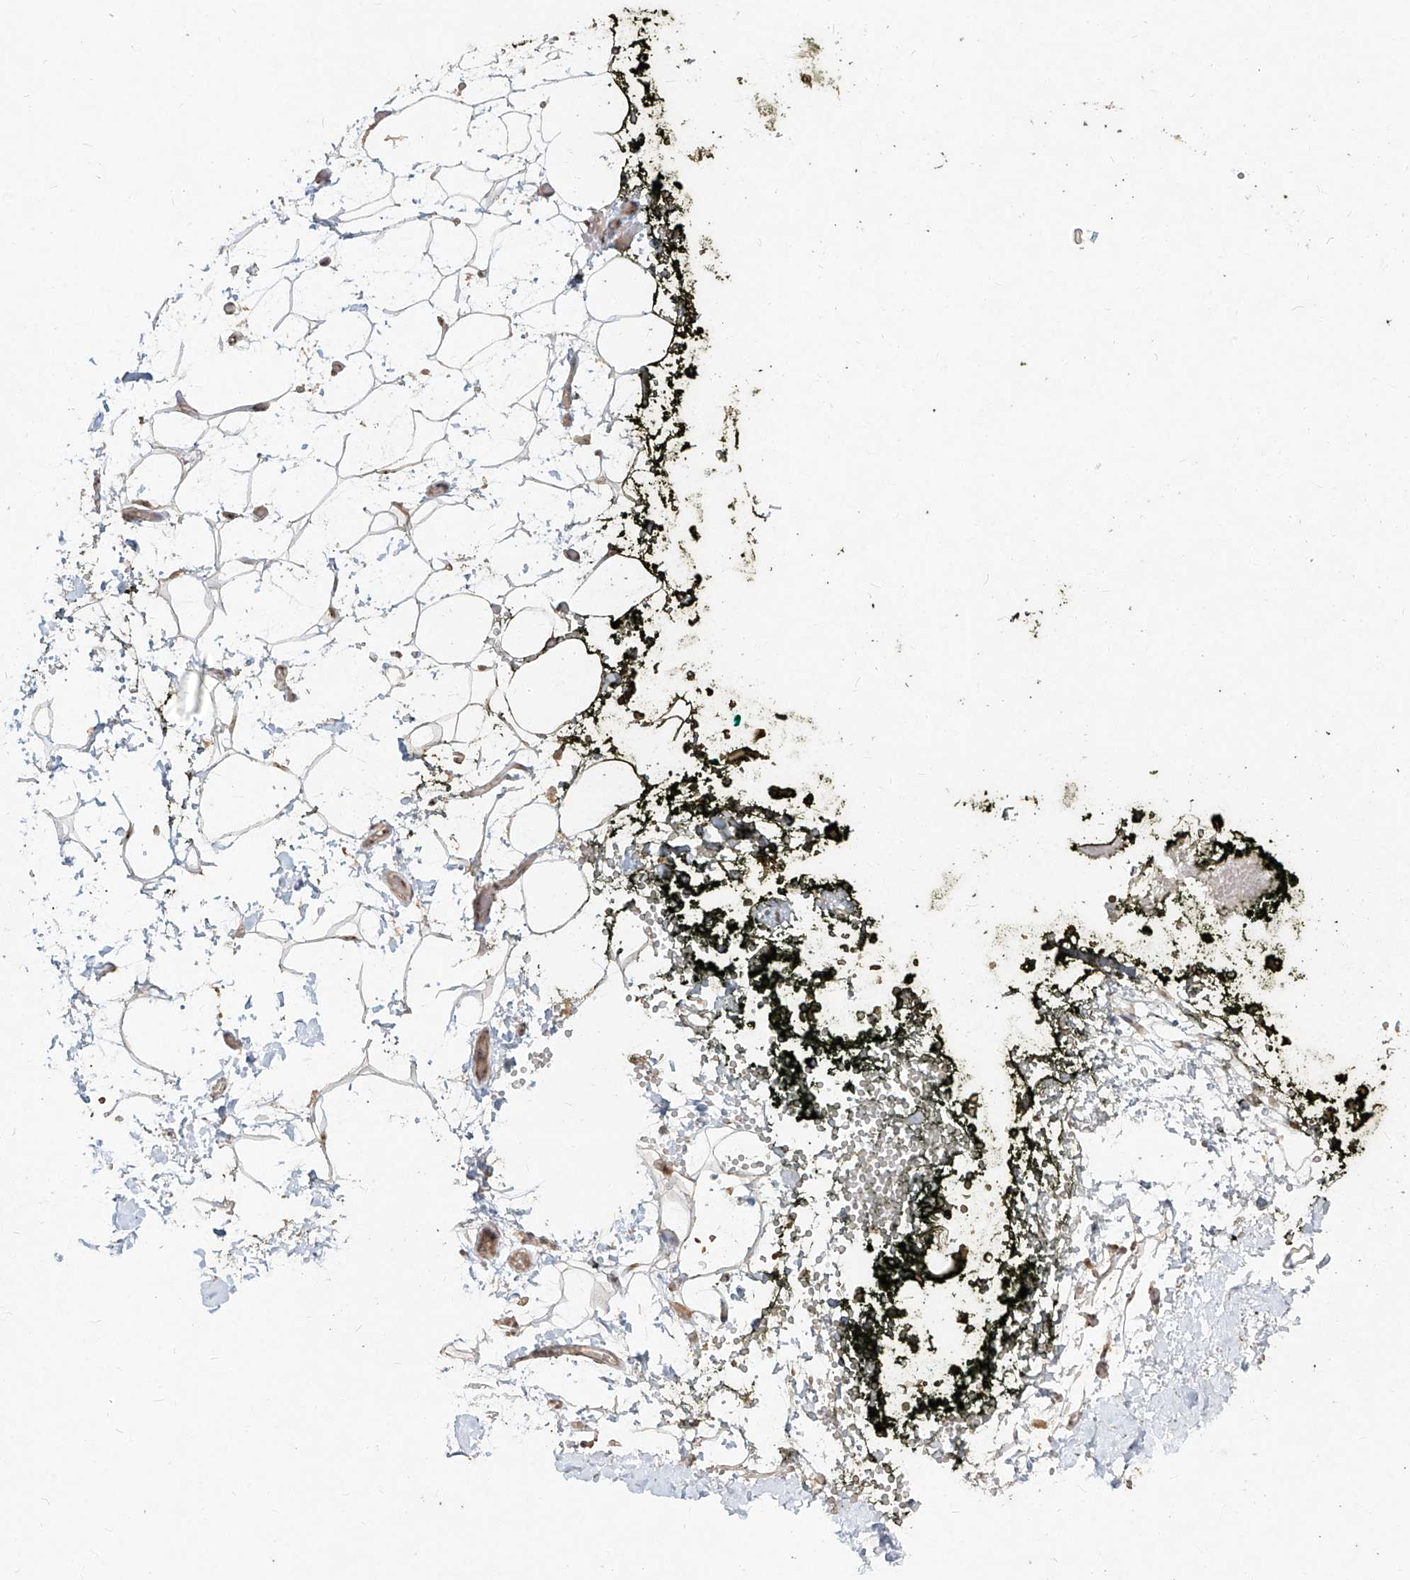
{"staining": {"intensity": "moderate", "quantity": ">75%", "location": "nuclear"}, "tissue": "adipose tissue", "cell_type": "Adipocytes", "image_type": "normal", "snomed": [{"axis": "morphology", "description": "Normal tissue, NOS"}, {"axis": "morphology", "description": "Adenocarcinoma, NOS"}, {"axis": "topography", "description": "Pancreas"}, {"axis": "topography", "description": "Peripheral nerve tissue"}], "caption": "Brown immunohistochemical staining in unremarkable adipose tissue shows moderate nuclear expression in approximately >75% of adipocytes. (DAB (3,3'-diaminobenzidine) IHC, brown staining for protein, blue staining for nuclei).", "gene": "BYSL", "patient": {"sex": "male", "age": 59}}